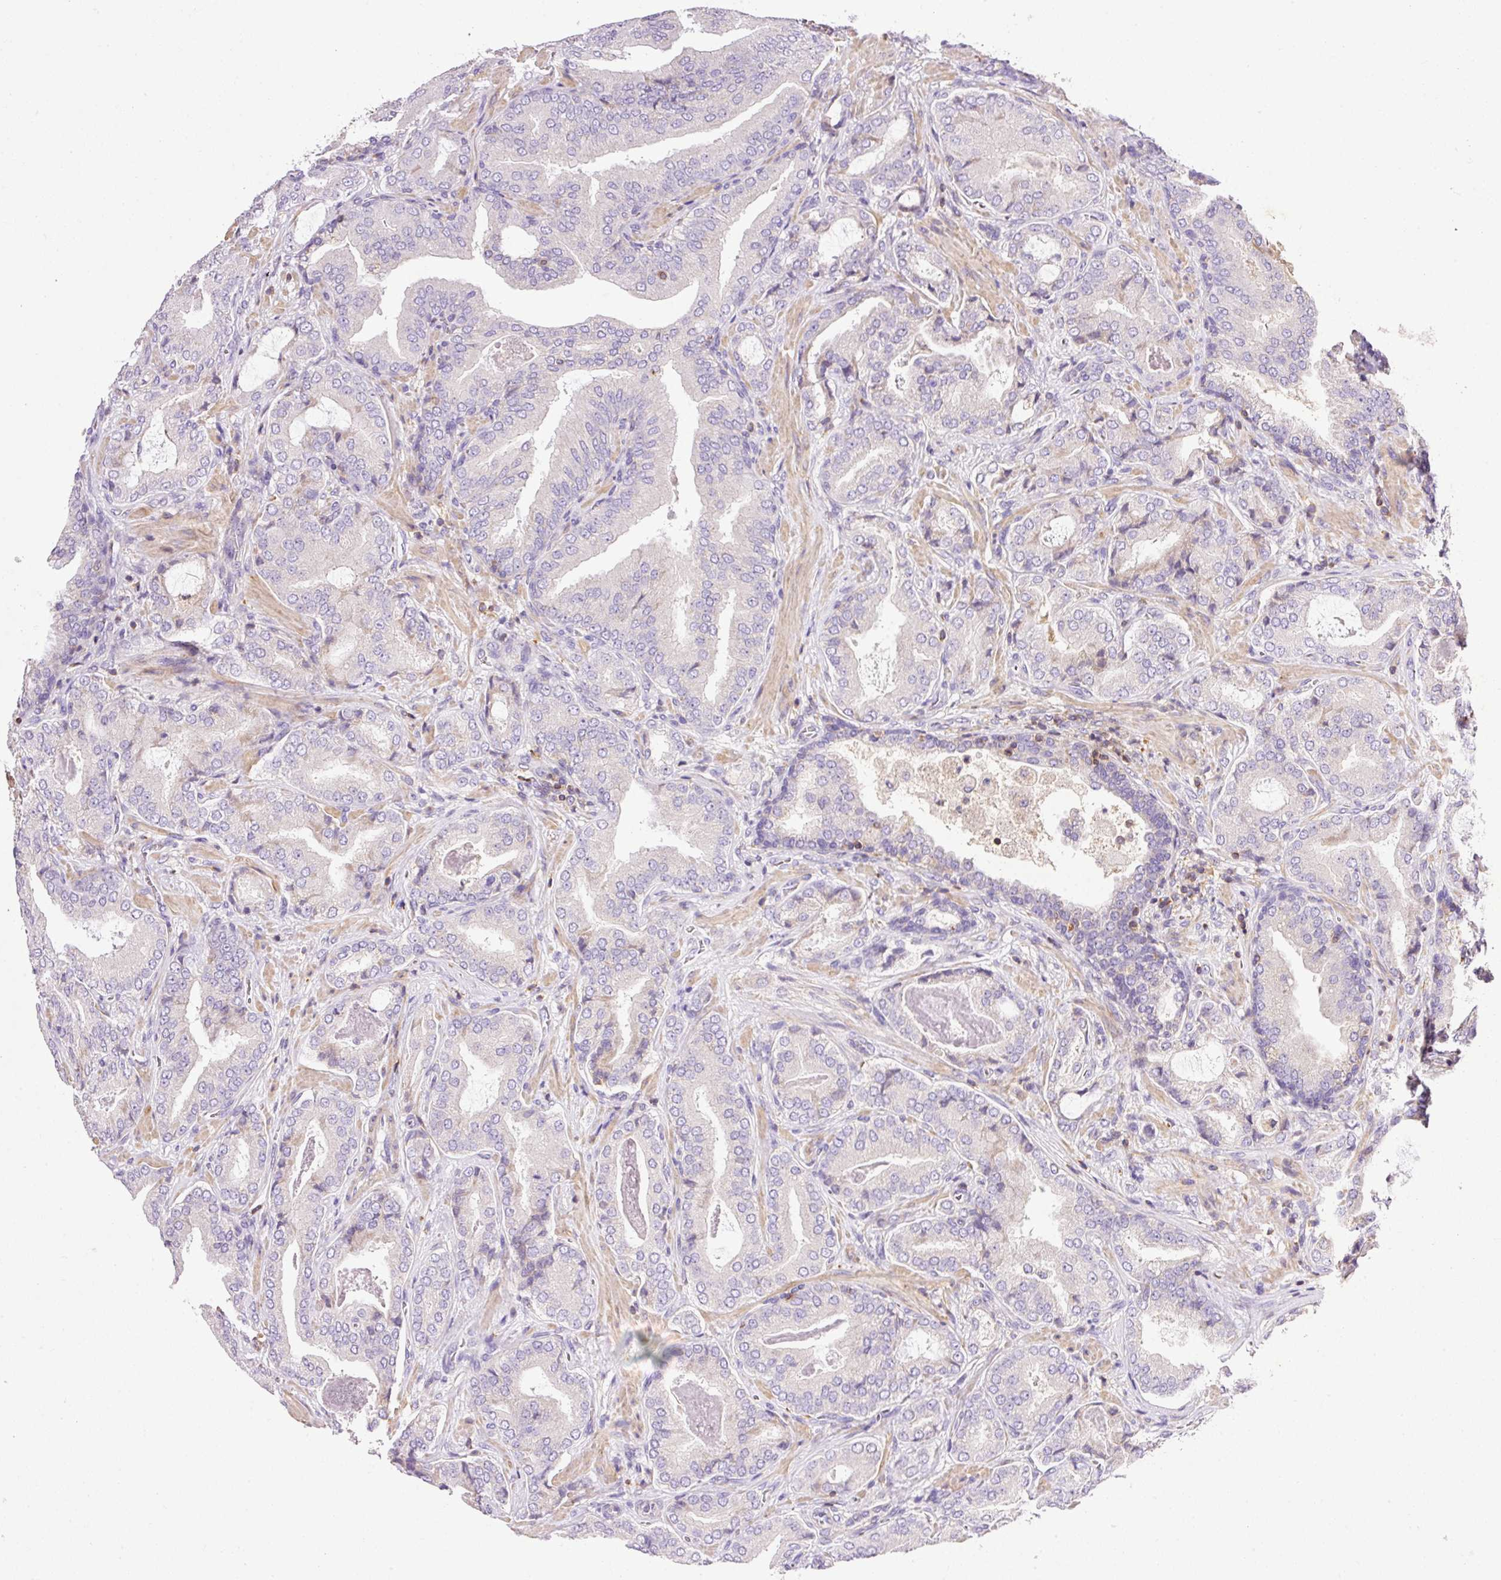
{"staining": {"intensity": "negative", "quantity": "none", "location": "none"}, "tissue": "prostate cancer", "cell_type": "Tumor cells", "image_type": "cancer", "snomed": [{"axis": "morphology", "description": "Adenocarcinoma, High grade"}, {"axis": "topography", "description": "Prostate"}], "caption": "Immunohistochemical staining of prostate high-grade adenocarcinoma shows no significant staining in tumor cells.", "gene": "IMMT", "patient": {"sex": "male", "age": 68}}